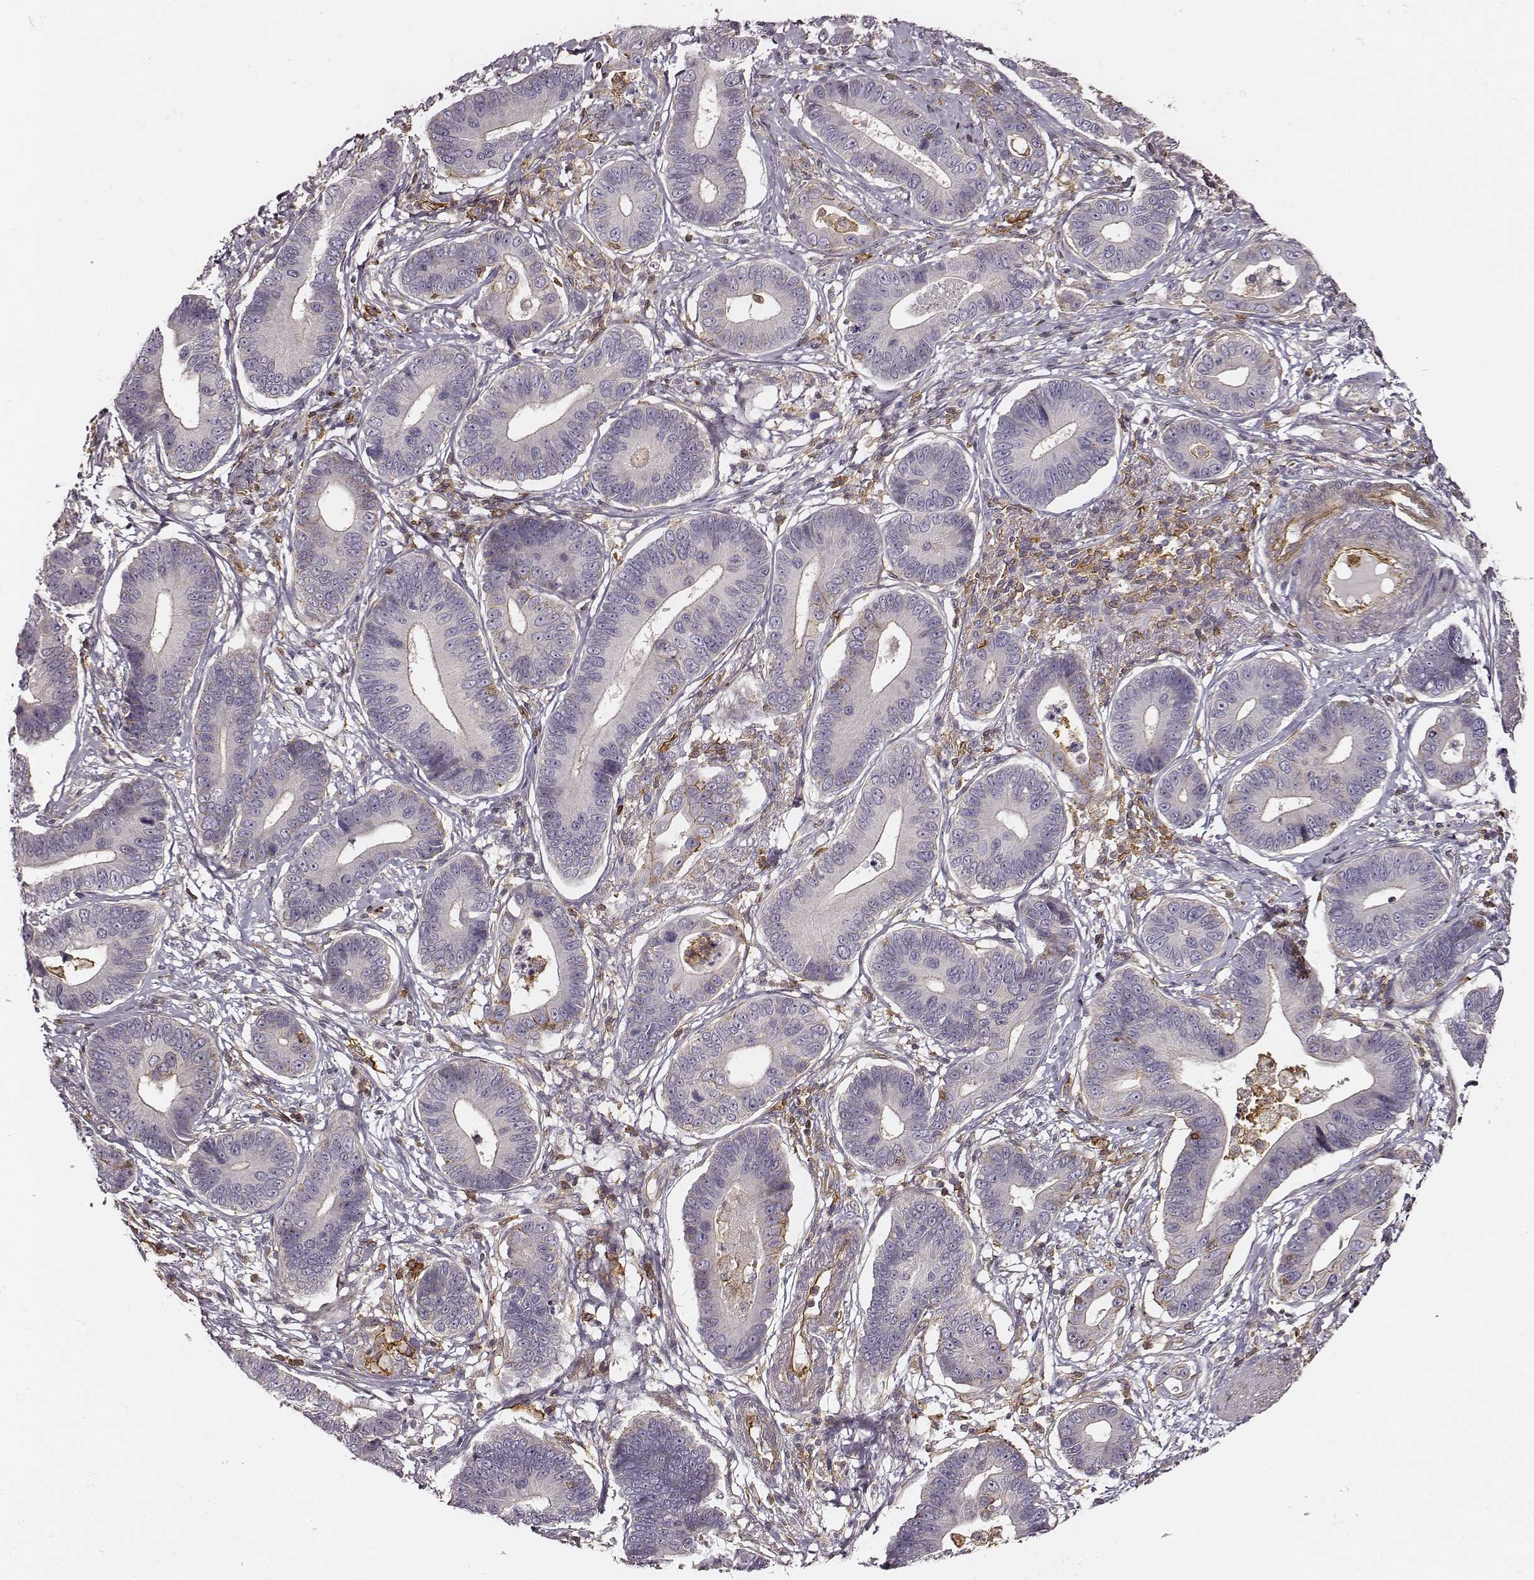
{"staining": {"intensity": "weak", "quantity": "<25%", "location": "cytoplasmic/membranous"}, "tissue": "stomach cancer", "cell_type": "Tumor cells", "image_type": "cancer", "snomed": [{"axis": "morphology", "description": "Adenocarcinoma, NOS"}, {"axis": "topography", "description": "Stomach"}], "caption": "Immunohistochemical staining of adenocarcinoma (stomach) exhibits no significant positivity in tumor cells.", "gene": "ZYX", "patient": {"sex": "male", "age": 84}}